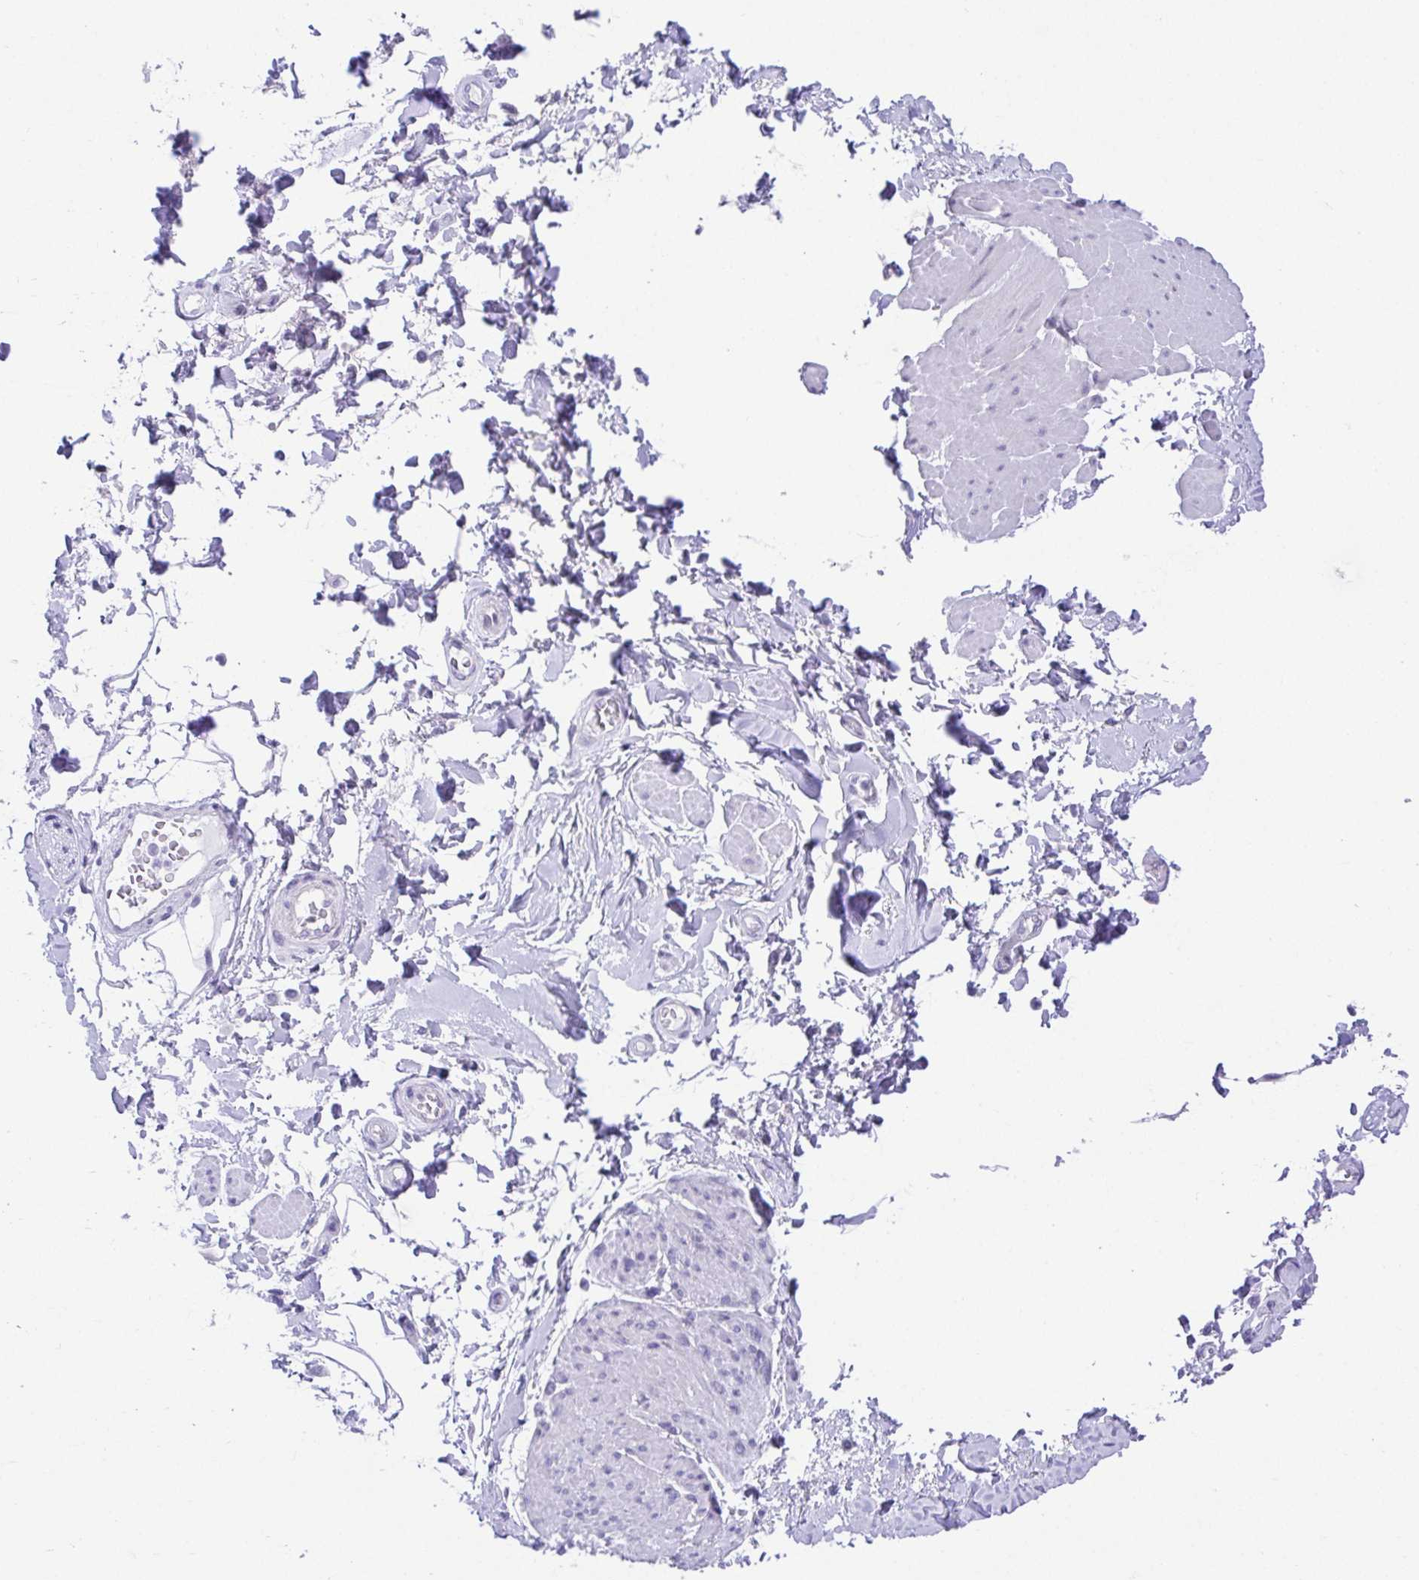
{"staining": {"intensity": "negative", "quantity": "none", "location": "none"}, "tissue": "adipose tissue", "cell_type": "Adipocytes", "image_type": "normal", "snomed": [{"axis": "morphology", "description": "Normal tissue, NOS"}, {"axis": "topography", "description": "Urinary bladder"}, {"axis": "topography", "description": "Peripheral nerve tissue"}], "caption": "Adipose tissue stained for a protein using IHC exhibits no expression adipocytes.", "gene": "LUZP4", "patient": {"sex": "female", "age": 60}}